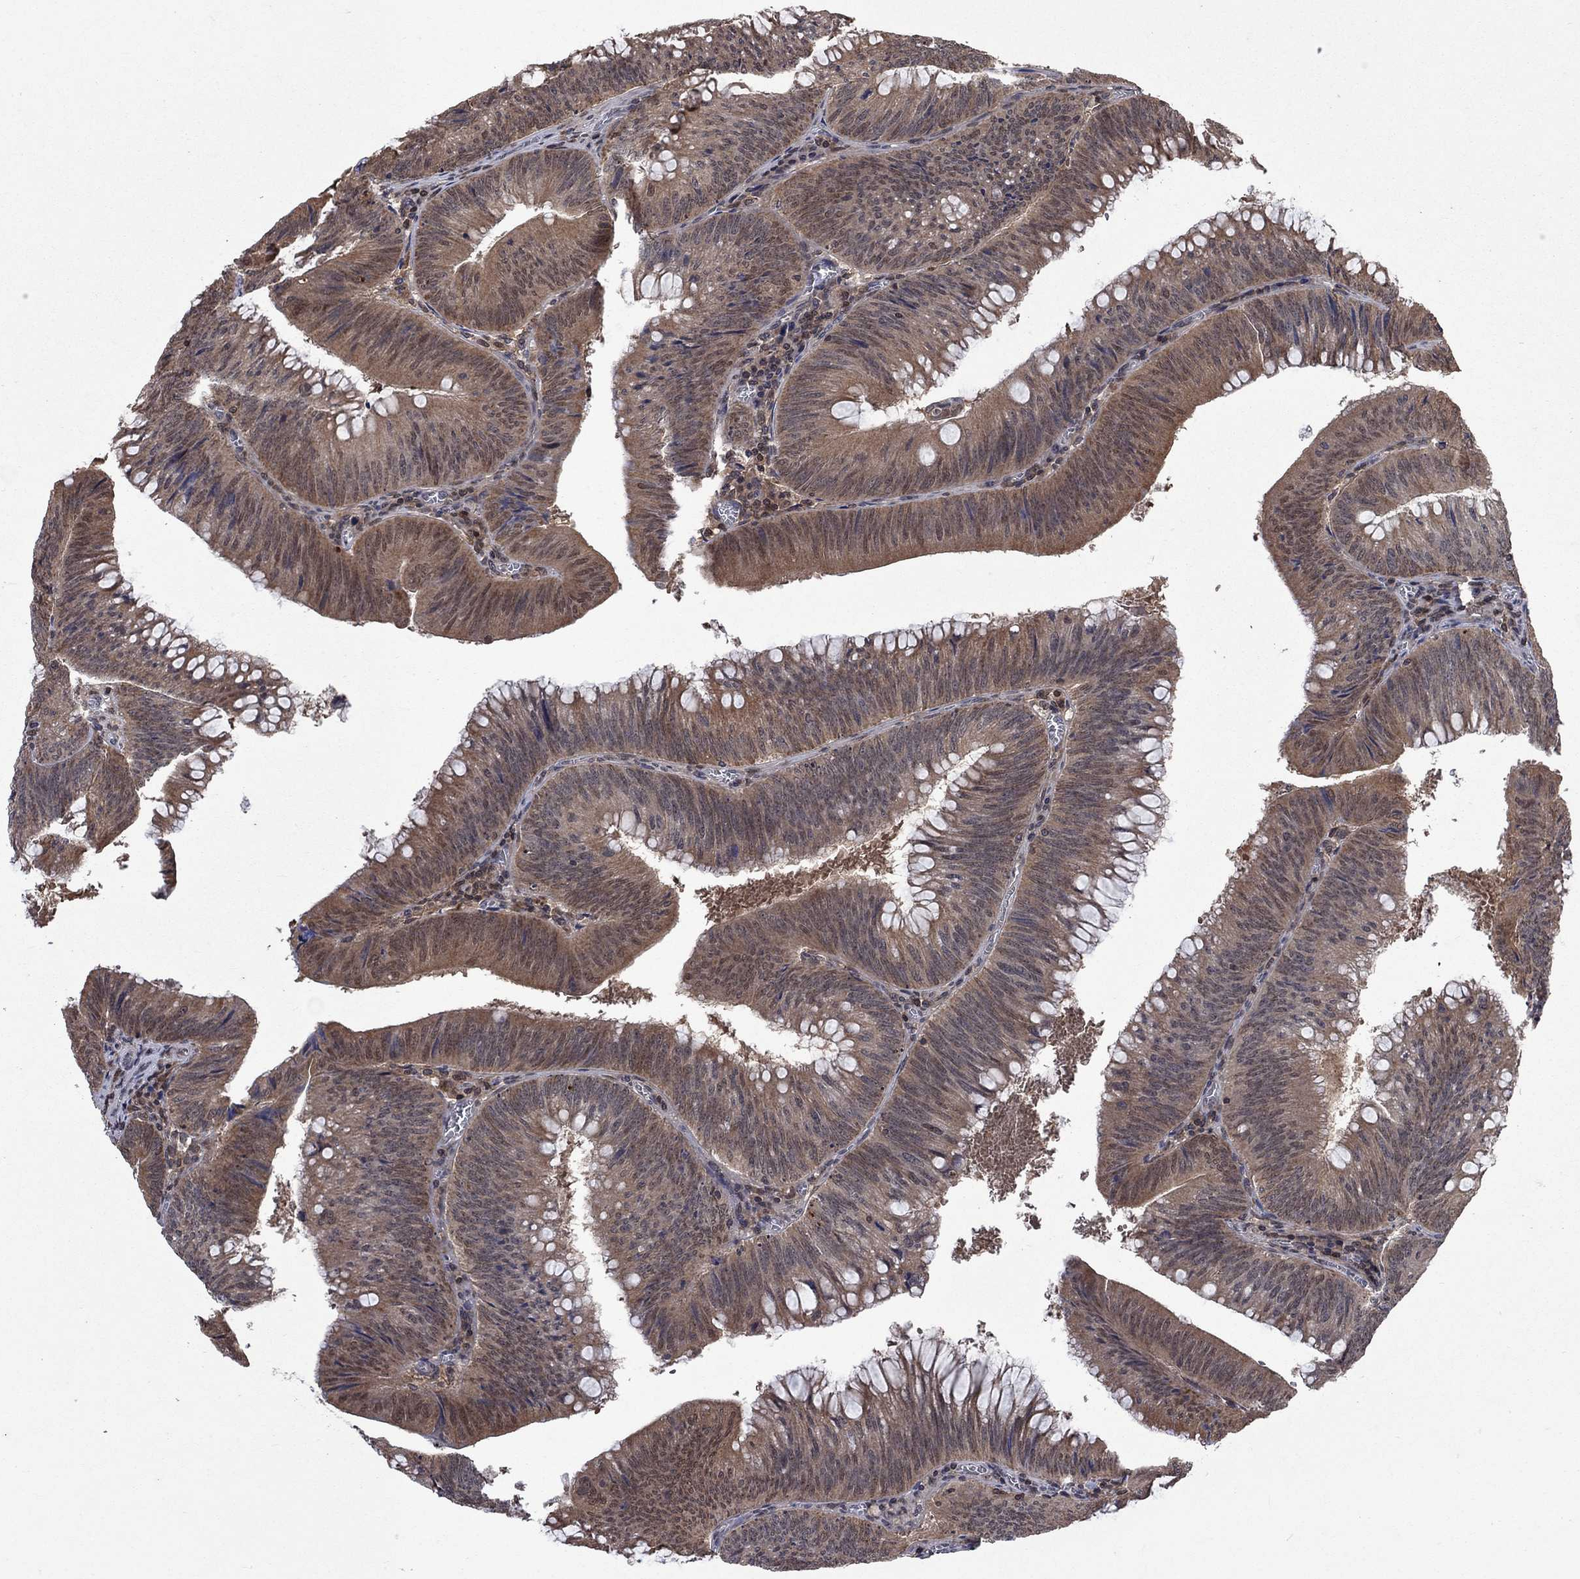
{"staining": {"intensity": "moderate", "quantity": "25%-75%", "location": "cytoplasmic/membranous"}, "tissue": "colorectal cancer", "cell_type": "Tumor cells", "image_type": "cancer", "snomed": [{"axis": "morphology", "description": "Adenocarcinoma, NOS"}, {"axis": "topography", "description": "Rectum"}], "caption": "Protein analysis of colorectal cancer tissue displays moderate cytoplasmic/membranous expression in approximately 25%-75% of tumor cells.", "gene": "IAH1", "patient": {"sex": "female", "age": 72}}